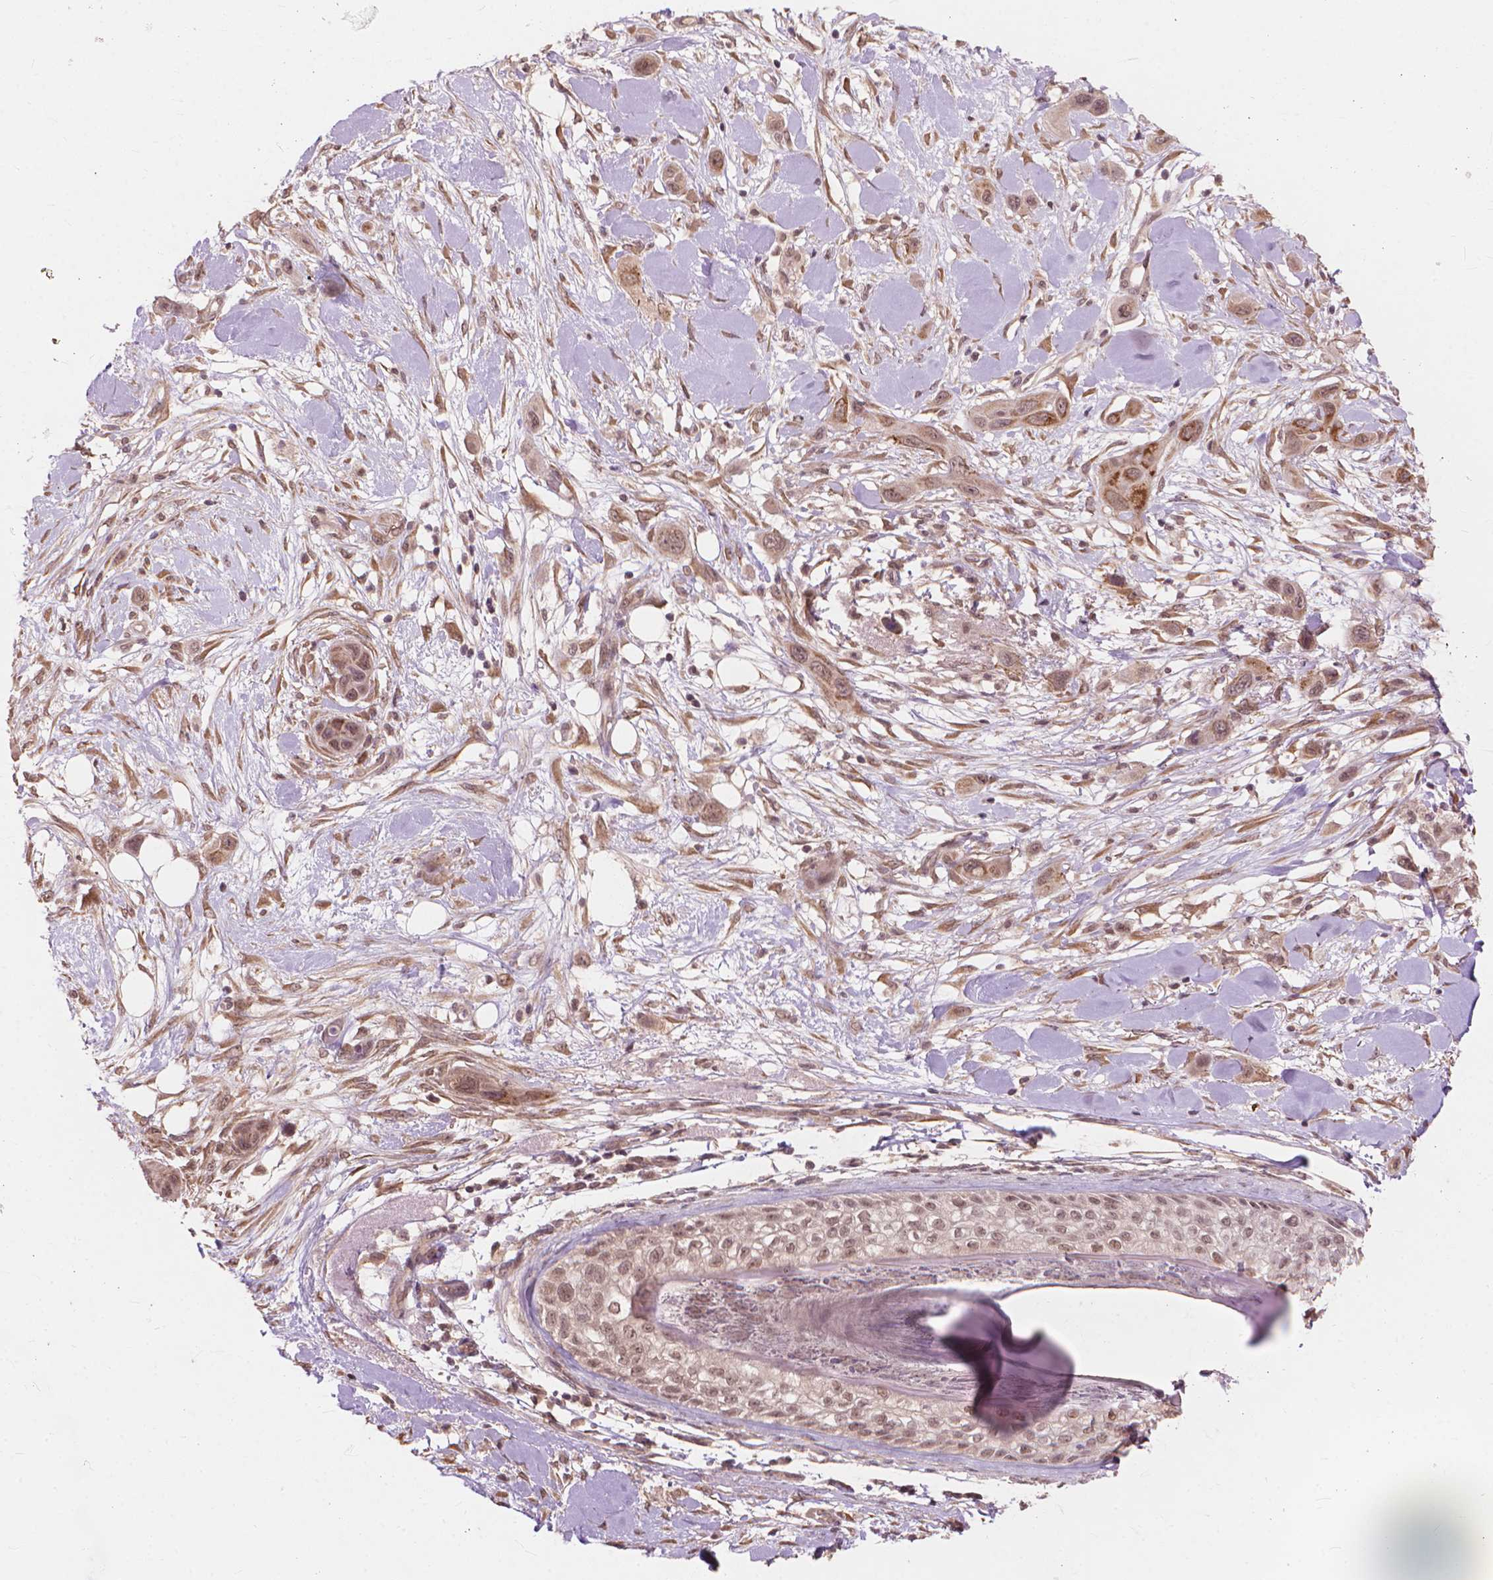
{"staining": {"intensity": "moderate", "quantity": ">75%", "location": "cytoplasmic/membranous,nuclear"}, "tissue": "skin cancer", "cell_type": "Tumor cells", "image_type": "cancer", "snomed": [{"axis": "morphology", "description": "Squamous cell carcinoma, NOS"}, {"axis": "topography", "description": "Skin"}], "caption": "IHC photomicrograph of neoplastic tissue: human skin cancer stained using immunohistochemistry (IHC) reveals medium levels of moderate protein expression localized specifically in the cytoplasmic/membranous and nuclear of tumor cells, appearing as a cytoplasmic/membranous and nuclear brown color.", "gene": "SSU72", "patient": {"sex": "male", "age": 79}}